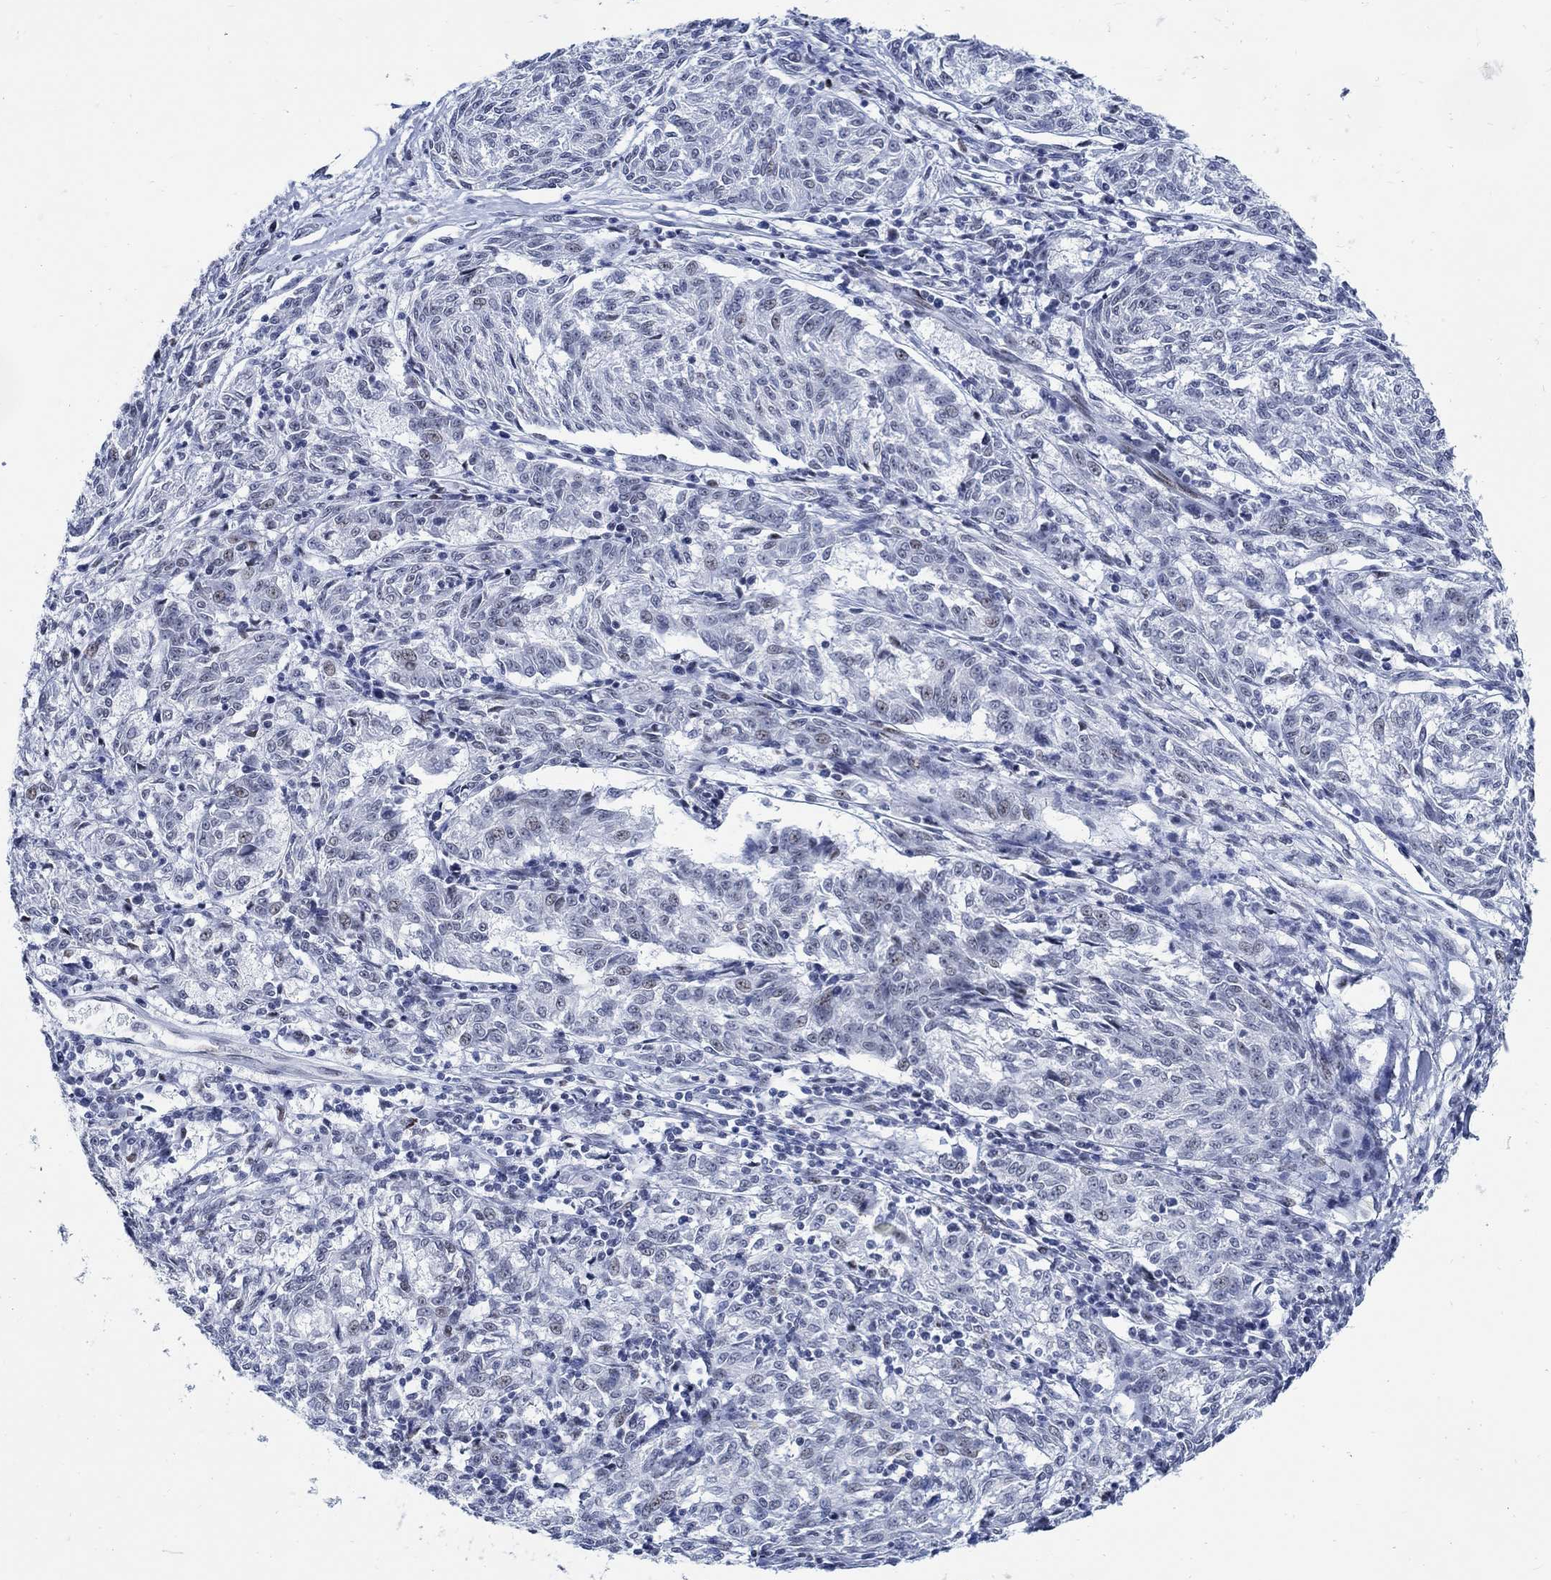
{"staining": {"intensity": "negative", "quantity": "none", "location": "none"}, "tissue": "melanoma", "cell_type": "Tumor cells", "image_type": "cancer", "snomed": [{"axis": "morphology", "description": "Malignant melanoma, NOS"}, {"axis": "topography", "description": "Skin"}], "caption": "This is an immunohistochemistry micrograph of malignant melanoma. There is no expression in tumor cells.", "gene": "DLK1", "patient": {"sex": "female", "age": 72}}